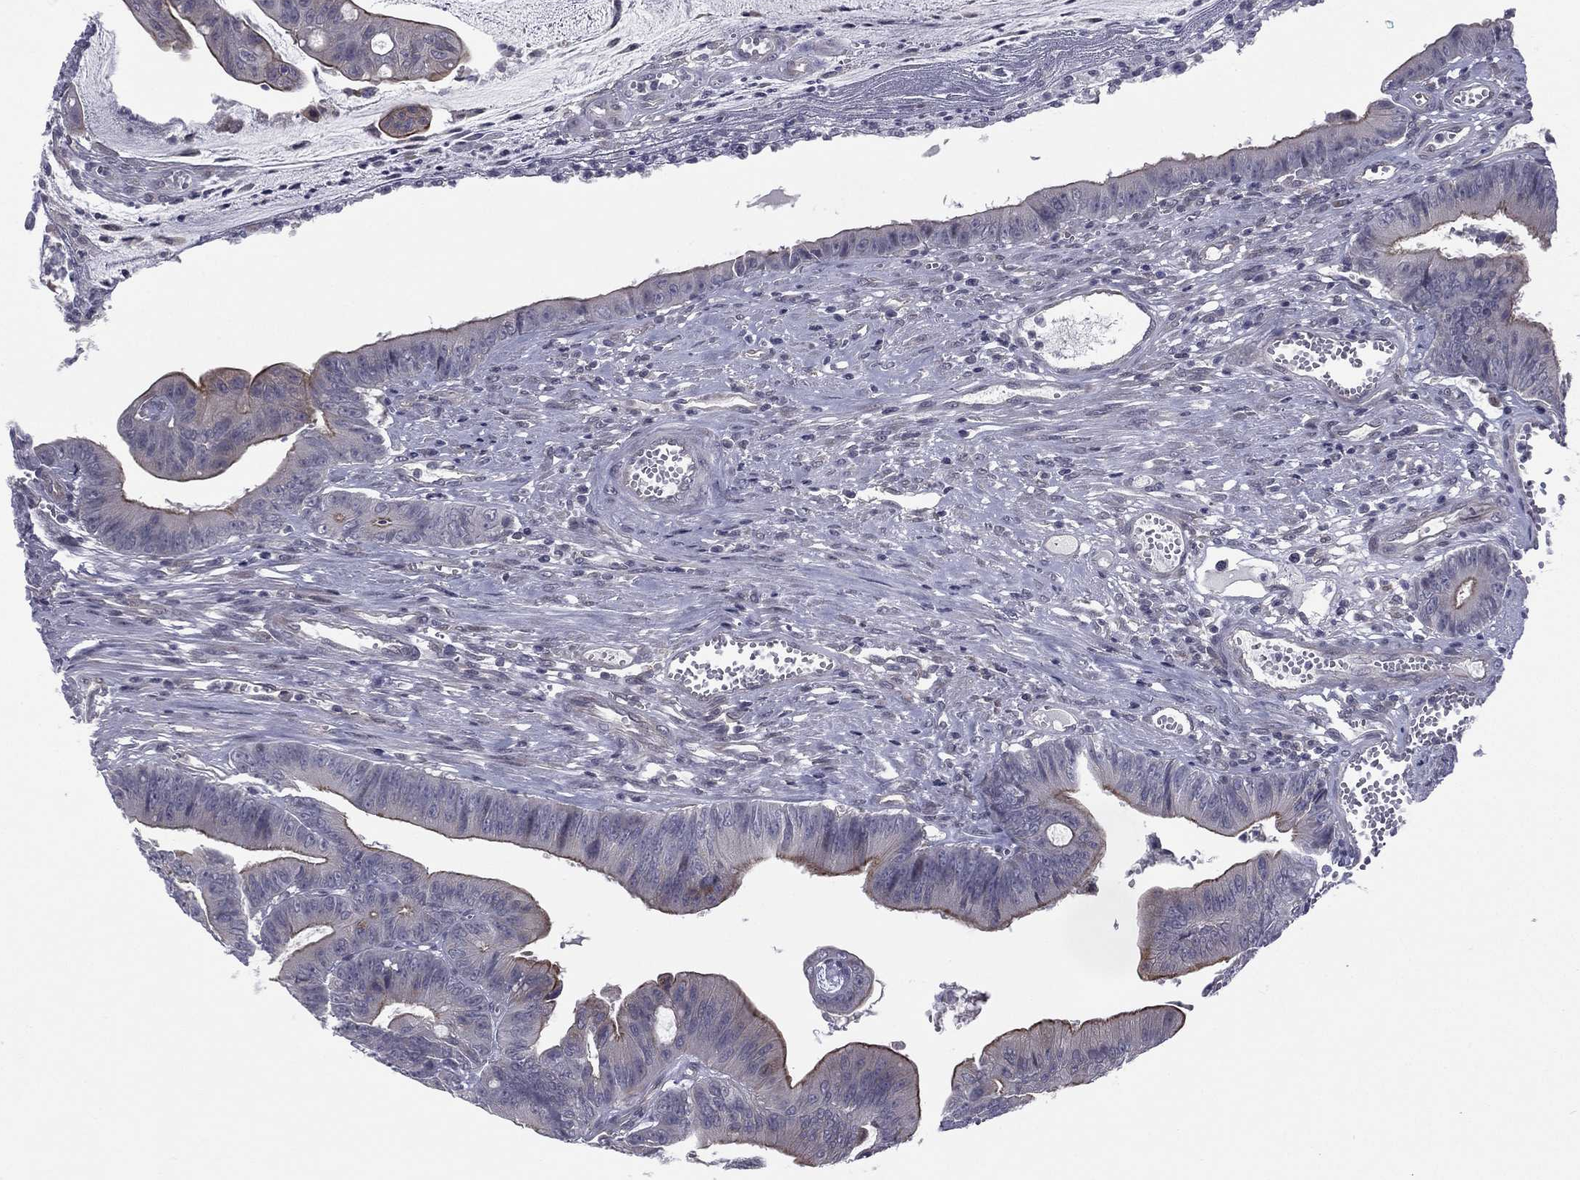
{"staining": {"intensity": "moderate", "quantity": "<25%", "location": "cytoplasmic/membranous"}, "tissue": "colorectal cancer", "cell_type": "Tumor cells", "image_type": "cancer", "snomed": [{"axis": "morphology", "description": "Adenocarcinoma, NOS"}, {"axis": "topography", "description": "Colon"}], "caption": "Moderate cytoplasmic/membranous protein staining is appreciated in approximately <25% of tumor cells in colorectal cancer (adenocarcinoma).", "gene": "ACTRT2", "patient": {"sex": "female", "age": 69}}